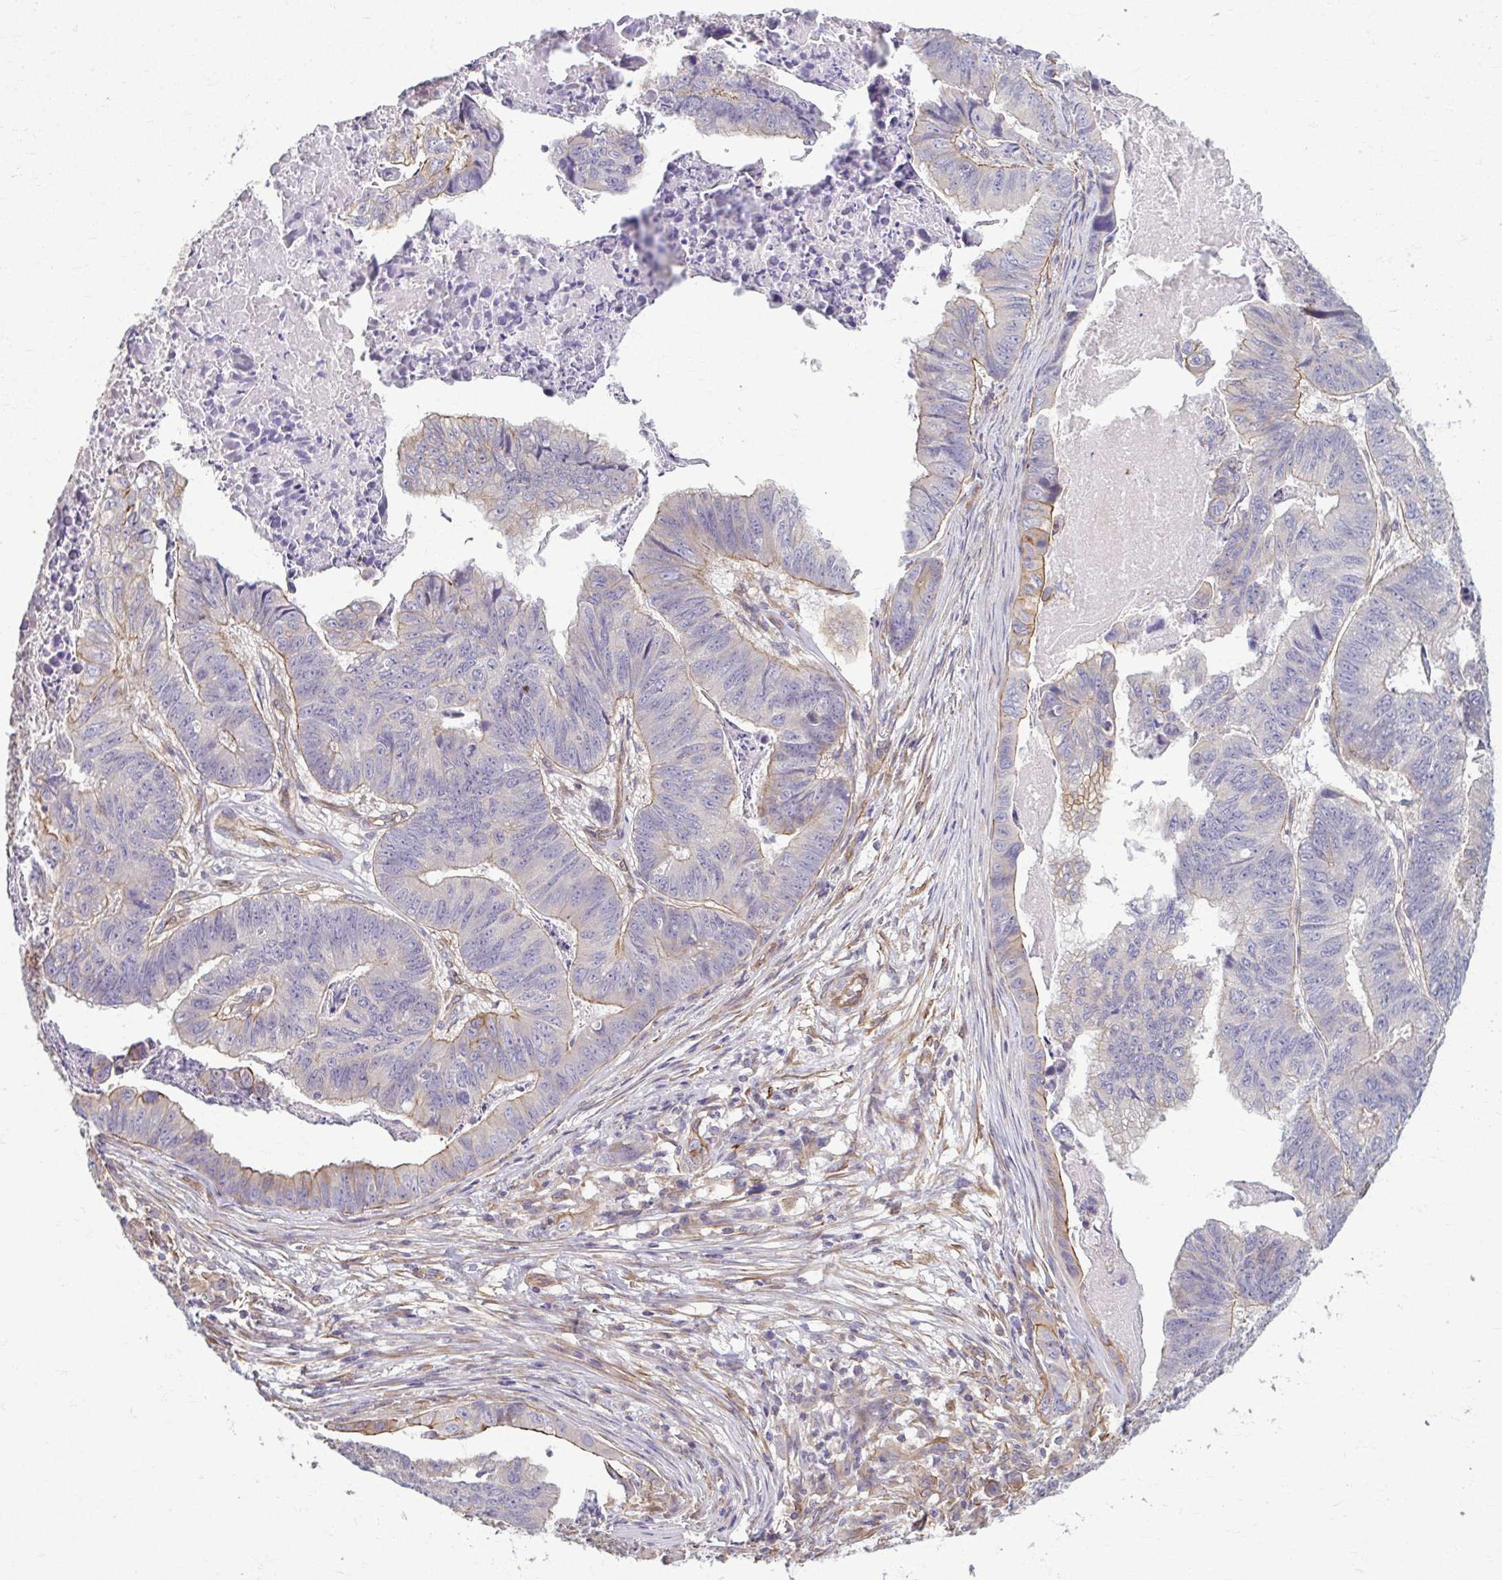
{"staining": {"intensity": "weak", "quantity": "<25%", "location": "cytoplasmic/membranous"}, "tissue": "stomach cancer", "cell_type": "Tumor cells", "image_type": "cancer", "snomed": [{"axis": "morphology", "description": "Adenocarcinoma, NOS"}, {"axis": "topography", "description": "Stomach, lower"}], "caption": "Human adenocarcinoma (stomach) stained for a protein using immunohistochemistry (IHC) displays no staining in tumor cells.", "gene": "EID2B", "patient": {"sex": "male", "age": 77}}